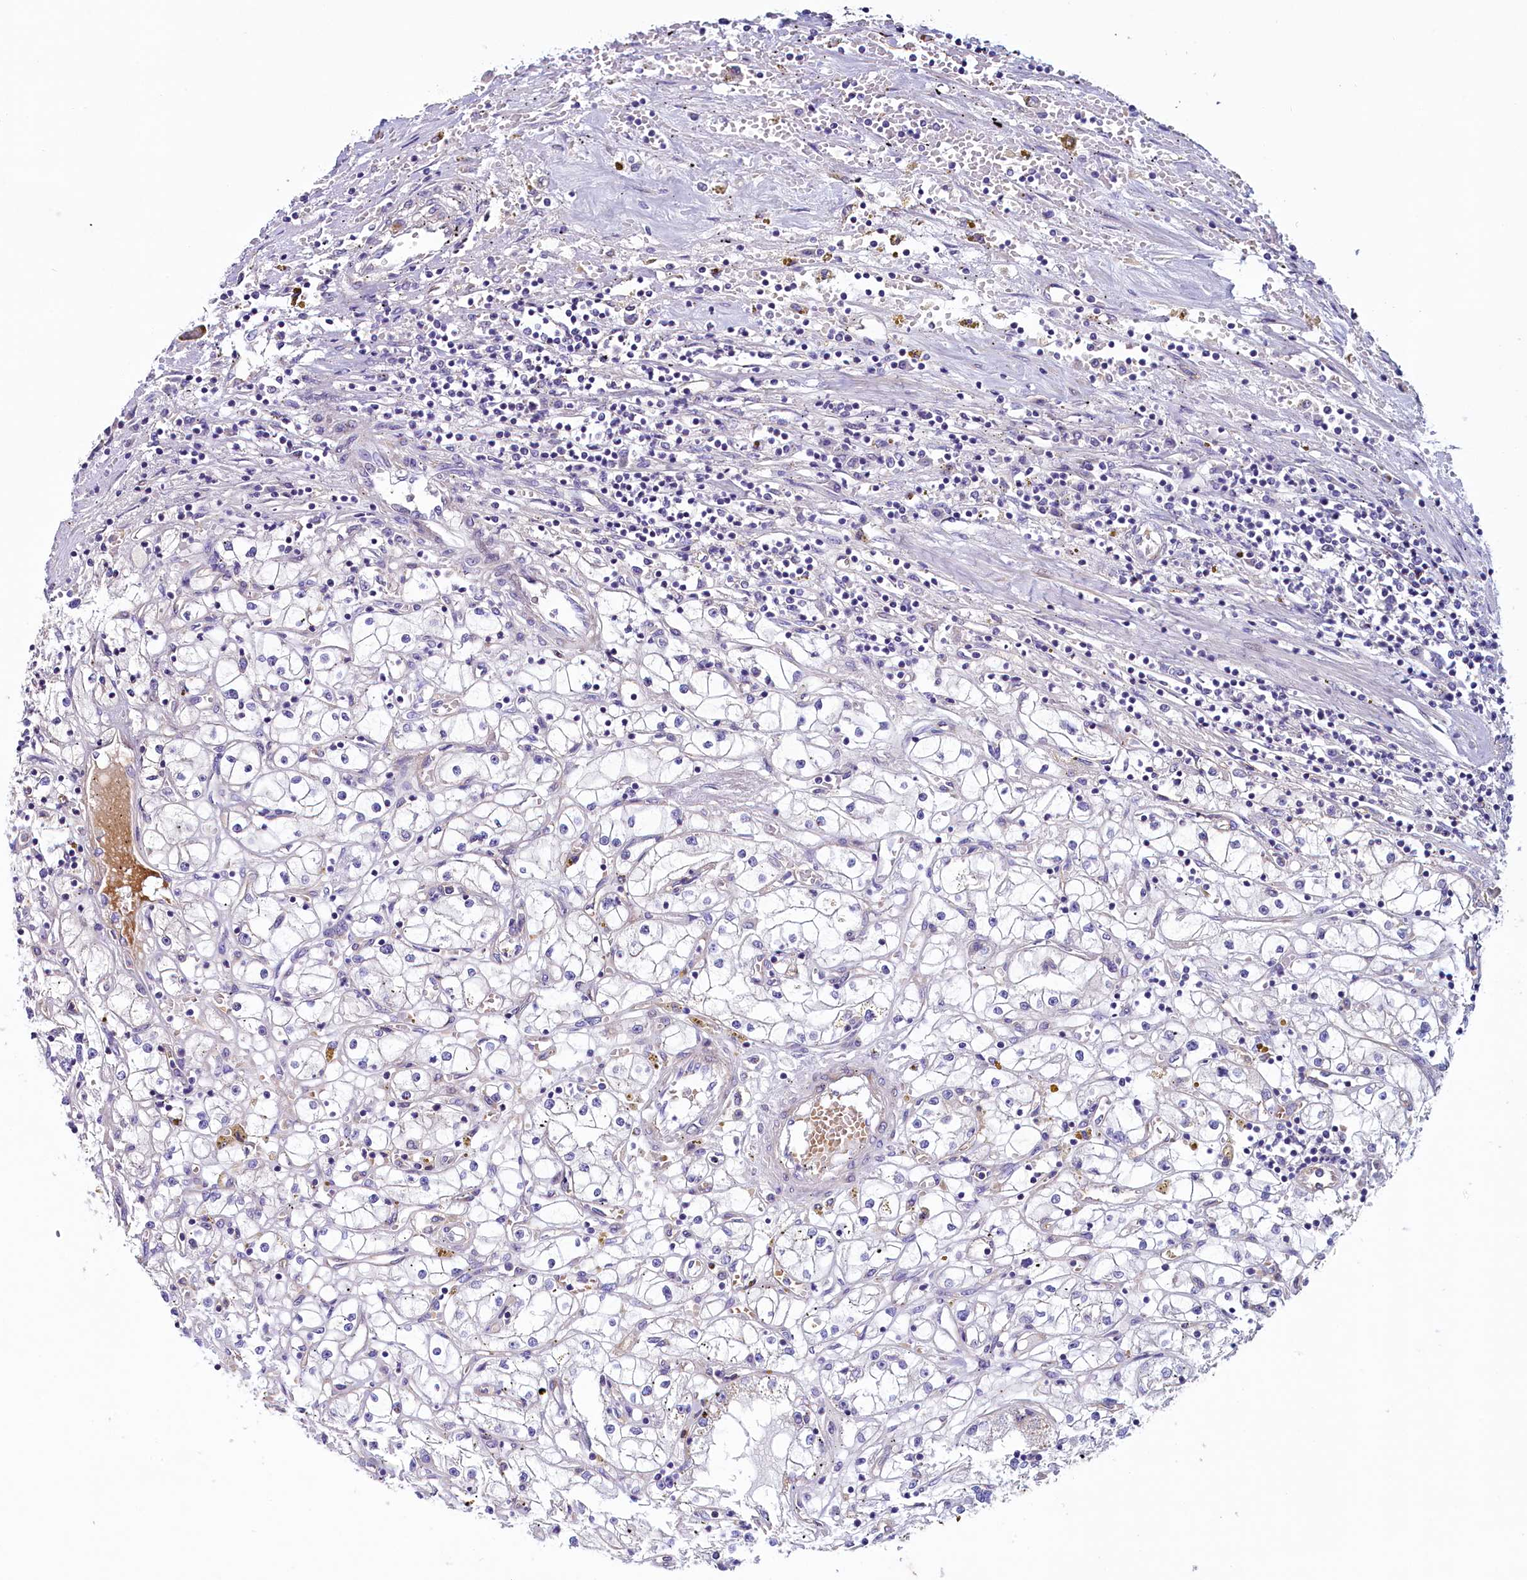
{"staining": {"intensity": "negative", "quantity": "none", "location": "none"}, "tissue": "renal cancer", "cell_type": "Tumor cells", "image_type": "cancer", "snomed": [{"axis": "morphology", "description": "Adenocarcinoma, NOS"}, {"axis": "topography", "description": "Kidney"}], "caption": "A histopathology image of human renal adenocarcinoma is negative for staining in tumor cells.", "gene": "GPR21", "patient": {"sex": "male", "age": 56}}